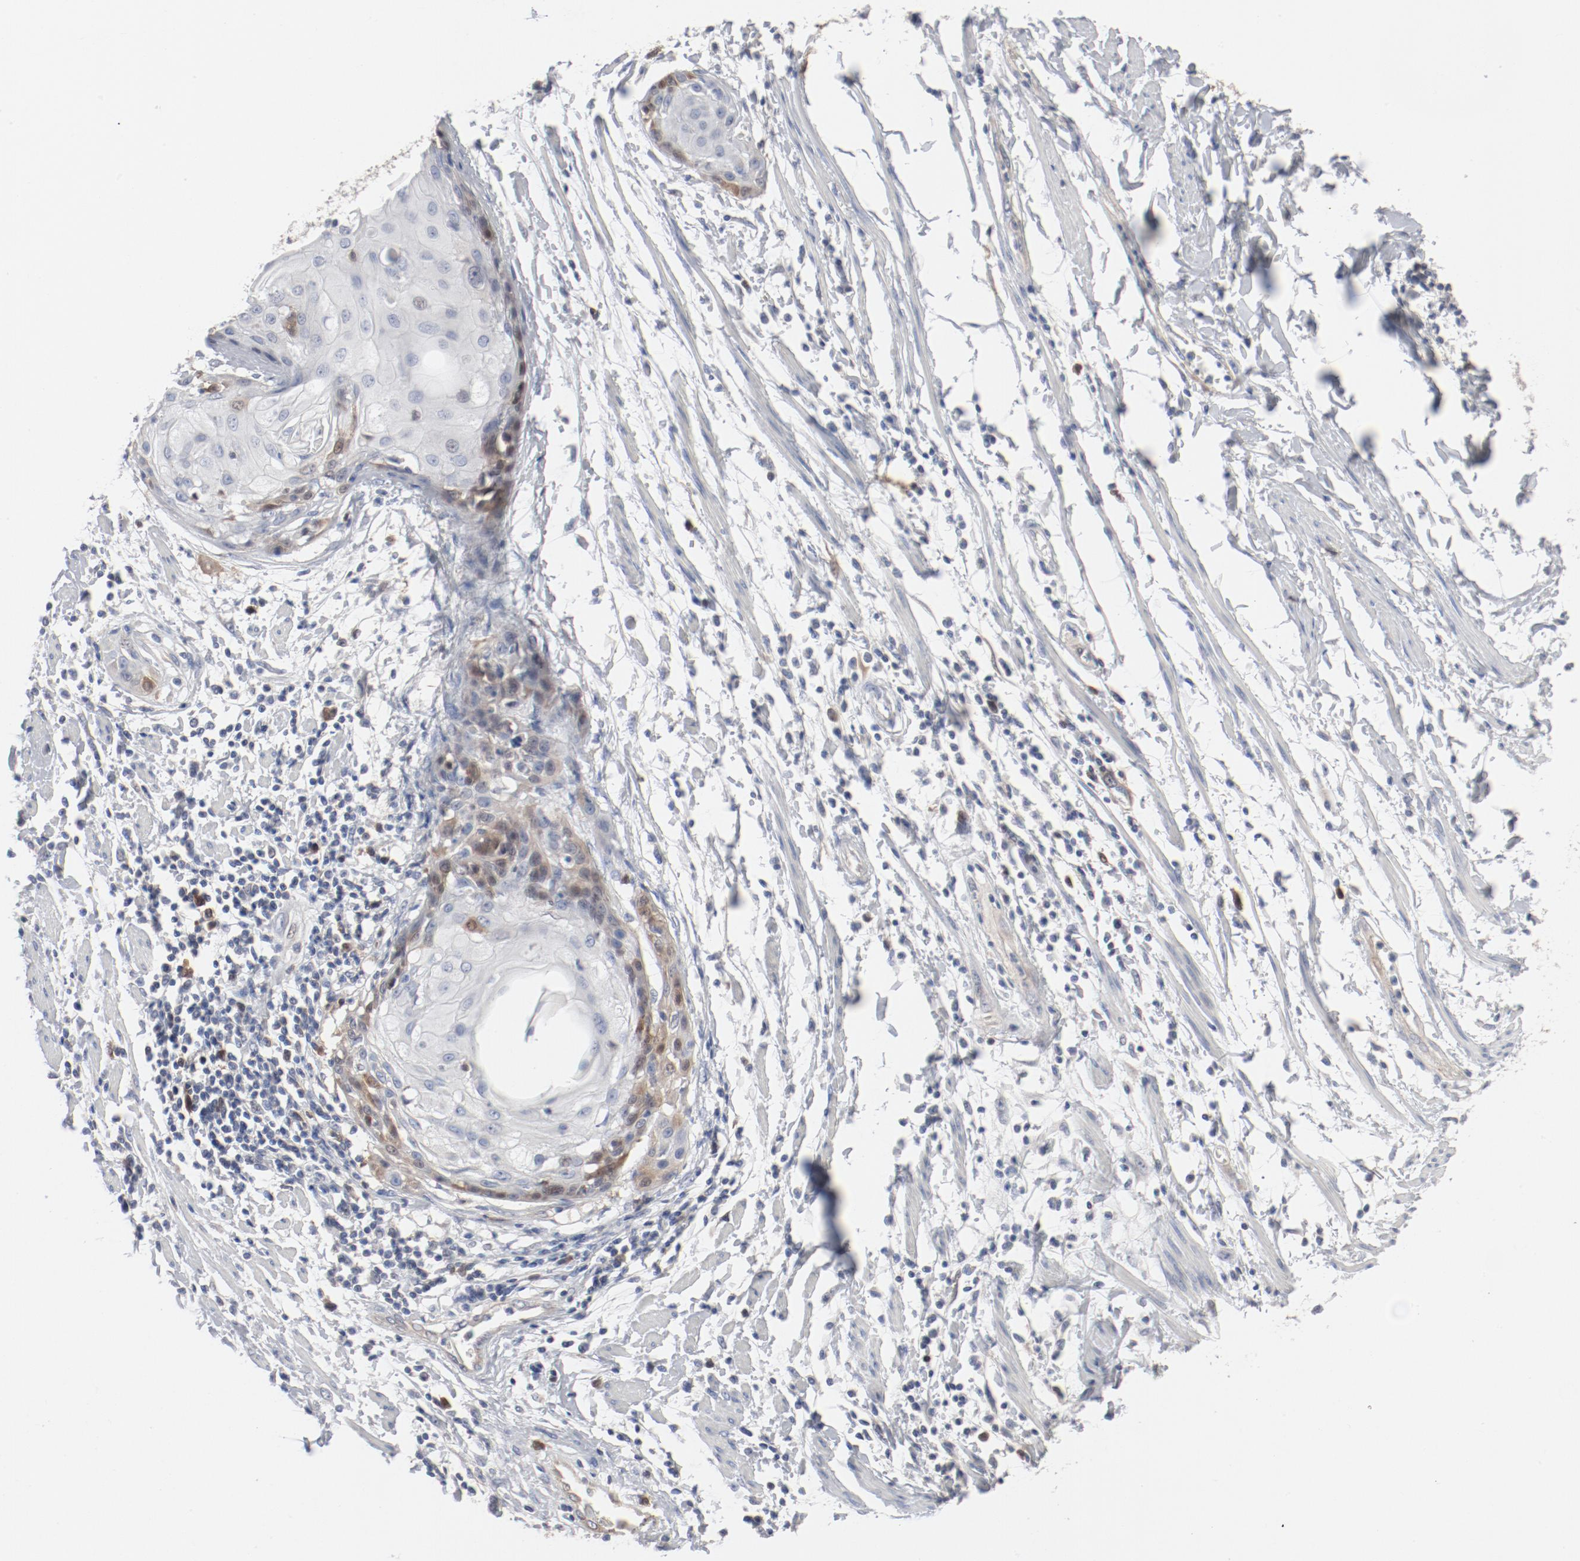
{"staining": {"intensity": "moderate", "quantity": "25%-75%", "location": "nuclear"}, "tissue": "cervical cancer", "cell_type": "Tumor cells", "image_type": "cancer", "snomed": [{"axis": "morphology", "description": "Squamous cell carcinoma, NOS"}, {"axis": "topography", "description": "Cervix"}], "caption": "Brown immunohistochemical staining in human cervical cancer (squamous cell carcinoma) displays moderate nuclear expression in approximately 25%-75% of tumor cells.", "gene": "CDK1", "patient": {"sex": "female", "age": 57}}